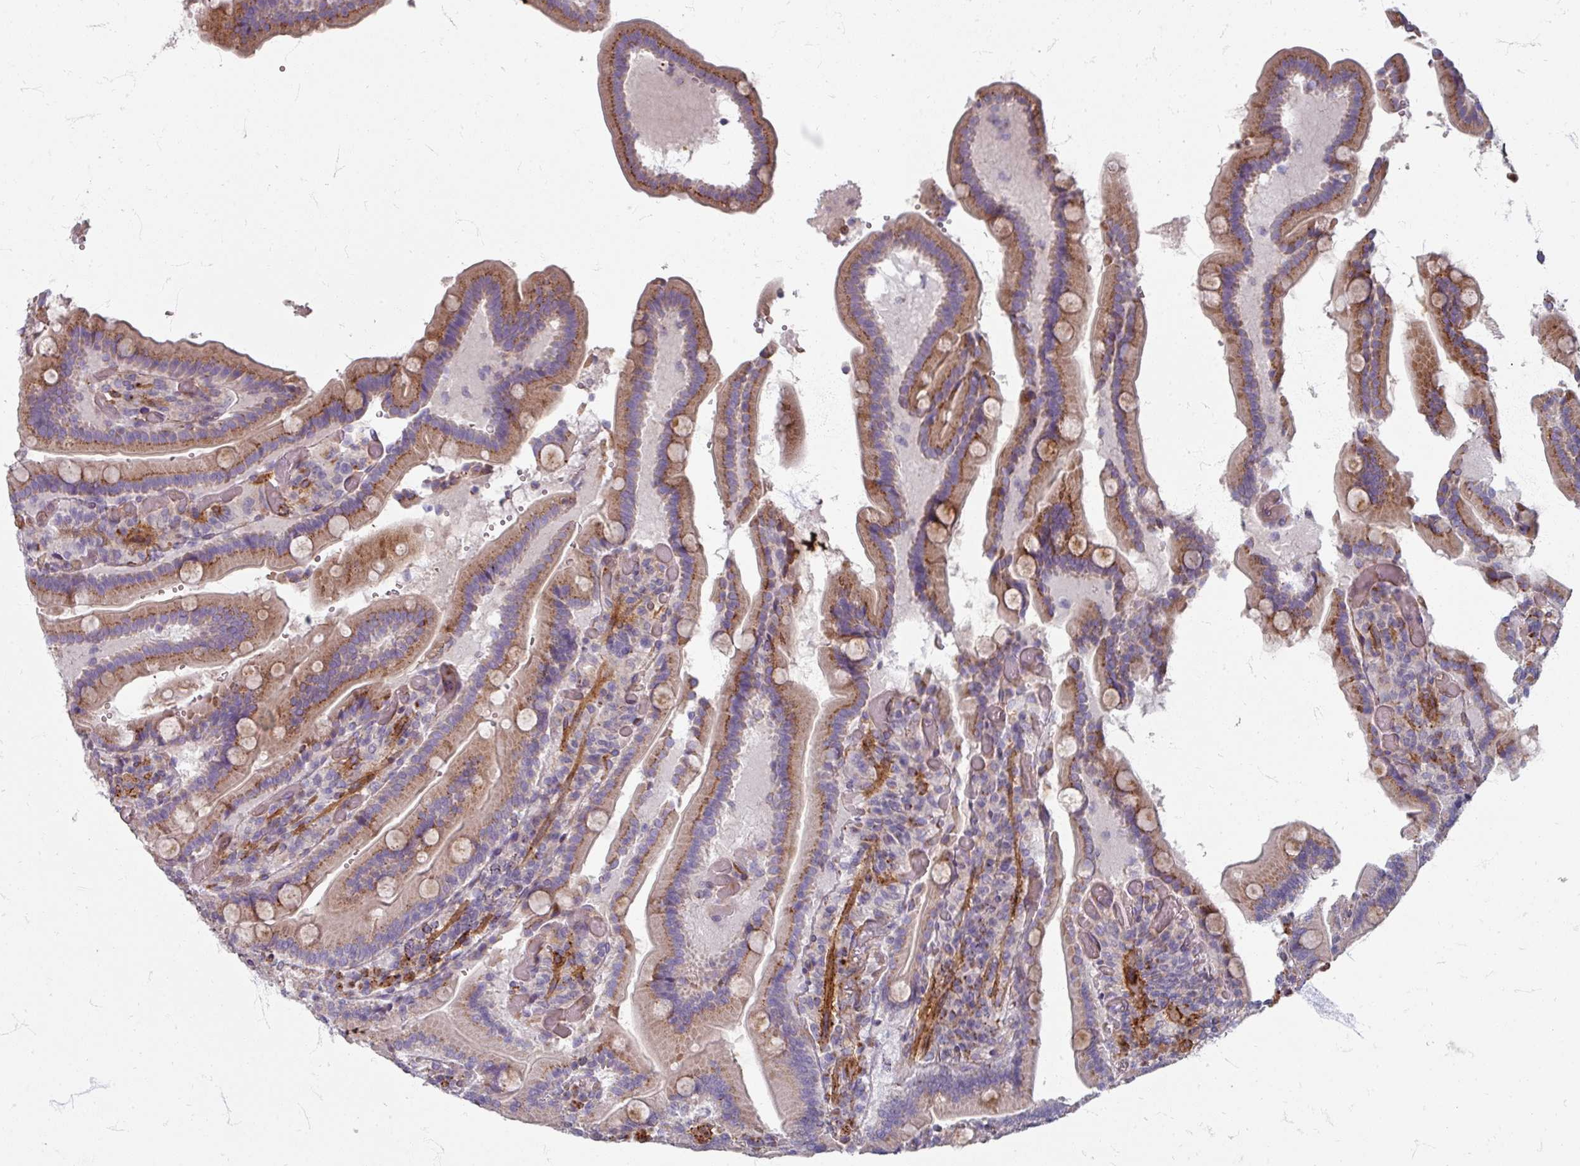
{"staining": {"intensity": "moderate", "quantity": "25%-75%", "location": "cytoplasmic/membranous"}, "tissue": "duodenum", "cell_type": "Glandular cells", "image_type": "normal", "snomed": [{"axis": "morphology", "description": "Normal tissue, NOS"}, {"axis": "topography", "description": "Duodenum"}], "caption": "Immunohistochemistry (IHC) image of normal duodenum: human duodenum stained using immunohistochemistry demonstrates medium levels of moderate protein expression localized specifically in the cytoplasmic/membranous of glandular cells, appearing as a cytoplasmic/membranous brown color.", "gene": "GABARAPL1", "patient": {"sex": "female", "age": 62}}